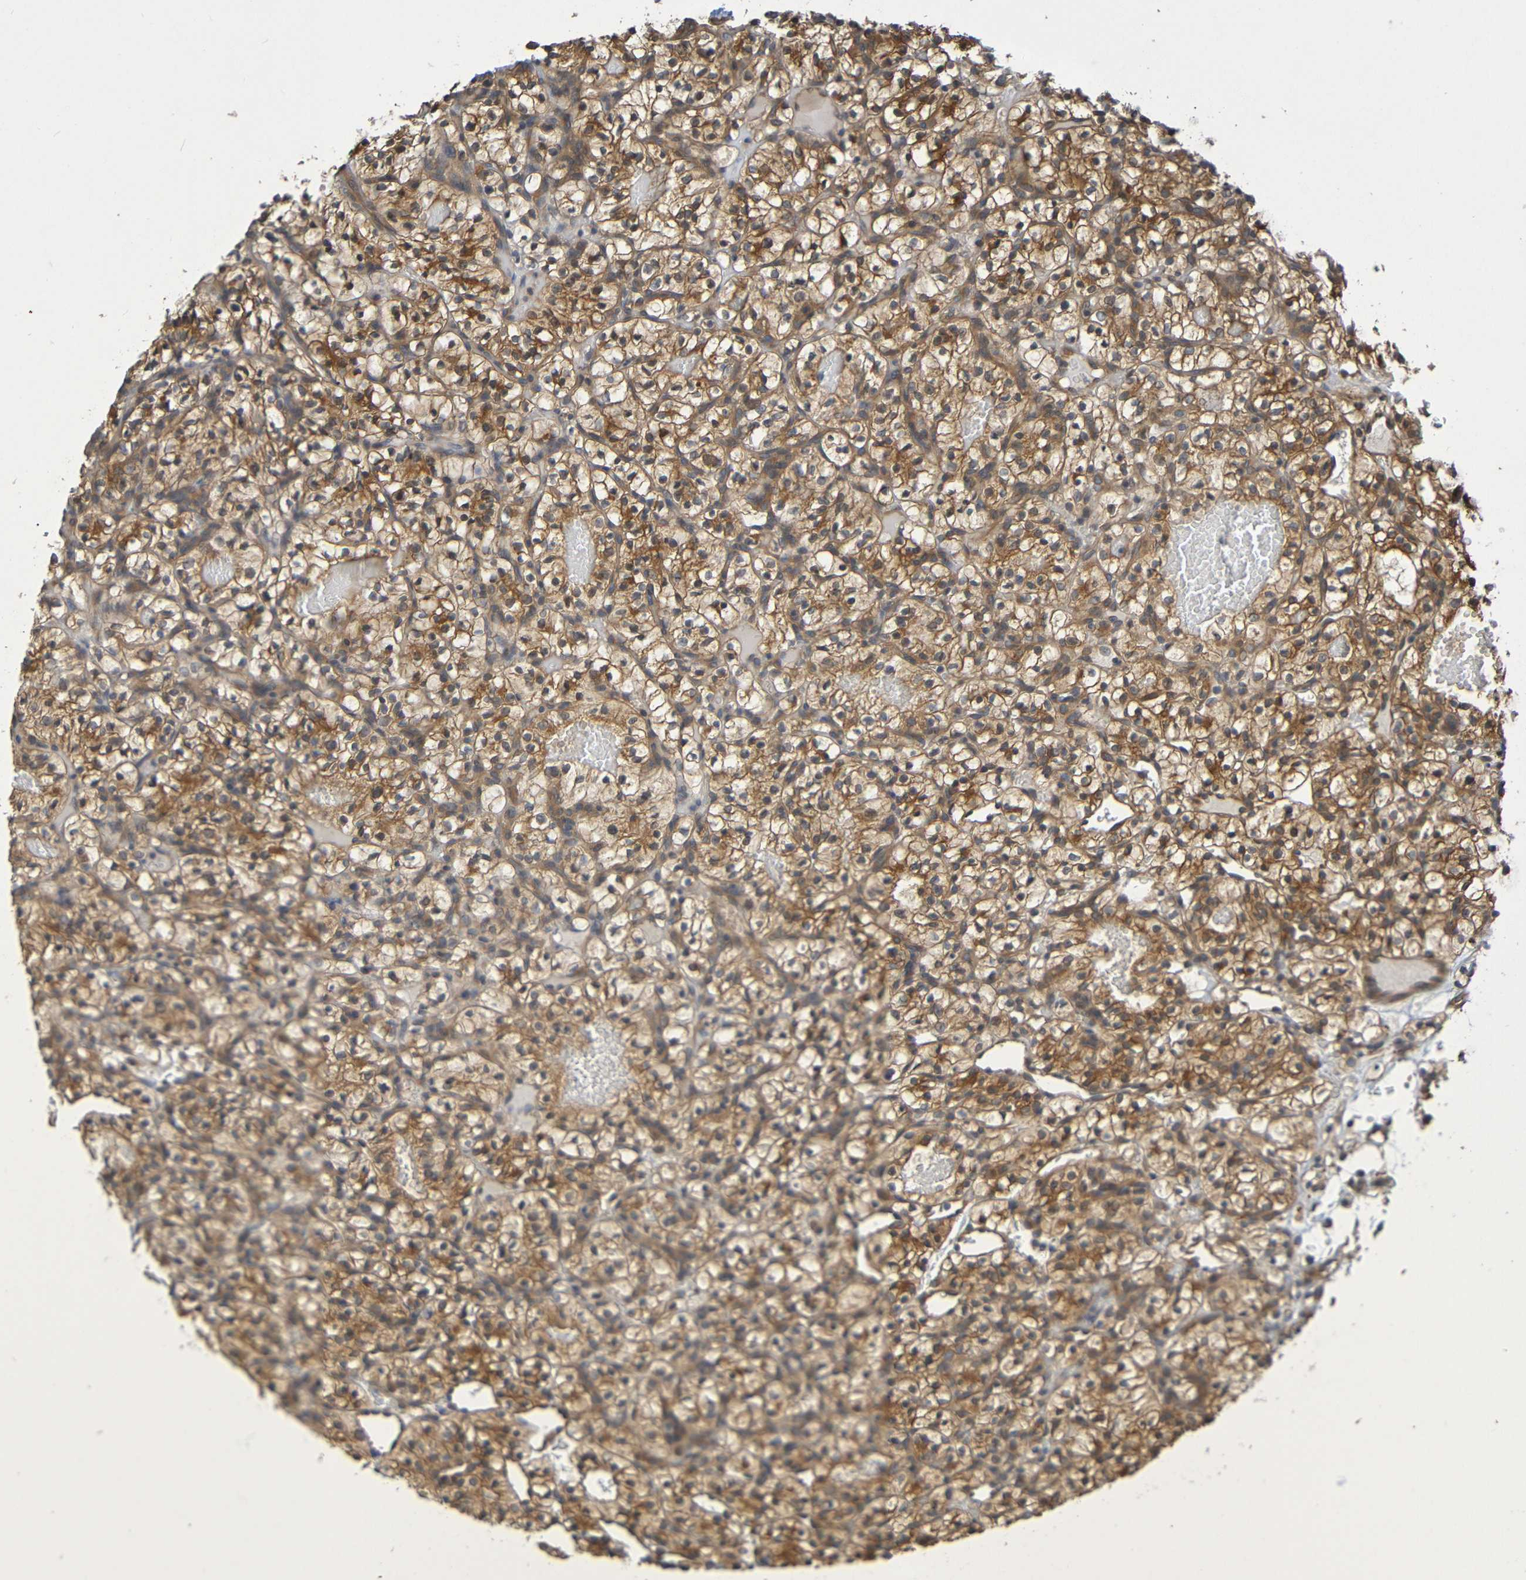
{"staining": {"intensity": "moderate", "quantity": ">75%", "location": "cytoplasmic/membranous"}, "tissue": "renal cancer", "cell_type": "Tumor cells", "image_type": "cancer", "snomed": [{"axis": "morphology", "description": "Adenocarcinoma, NOS"}, {"axis": "topography", "description": "Kidney"}], "caption": "A high-resolution histopathology image shows IHC staining of renal adenocarcinoma, which exhibits moderate cytoplasmic/membranous staining in approximately >75% of tumor cells. Nuclei are stained in blue.", "gene": "CYP4F2", "patient": {"sex": "female", "age": 57}}